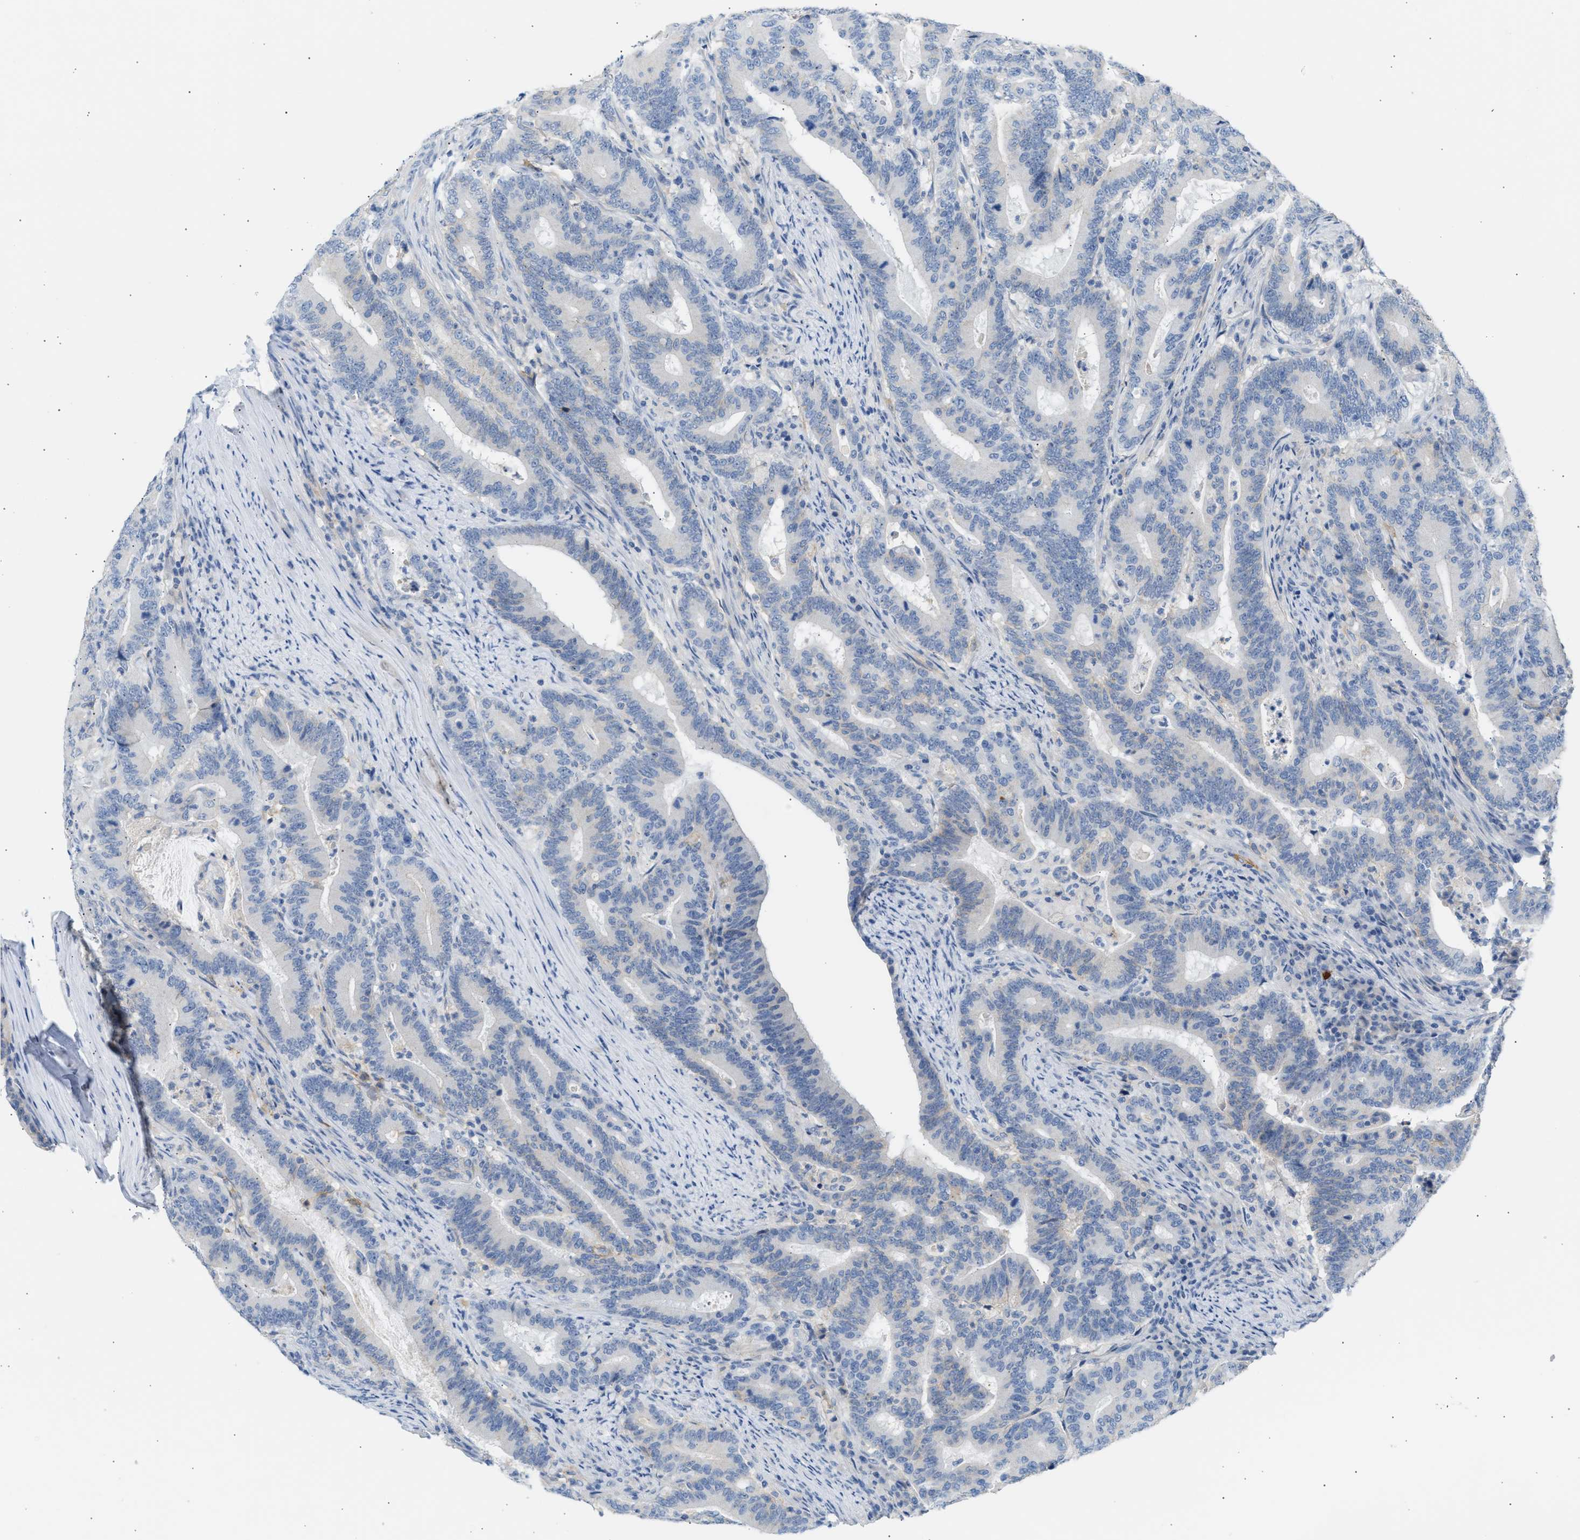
{"staining": {"intensity": "negative", "quantity": "none", "location": "none"}, "tissue": "colorectal cancer", "cell_type": "Tumor cells", "image_type": "cancer", "snomed": [{"axis": "morphology", "description": "Adenocarcinoma, NOS"}, {"axis": "topography", "description": "Colon"}], "caption": "Tumor cells show no significant protein staining in colorectal cancer (adenocarcinoma). Nuclei are stained in blue.", "gene": "ERBB2", "patient": {"sex": "female", "age": 66}}